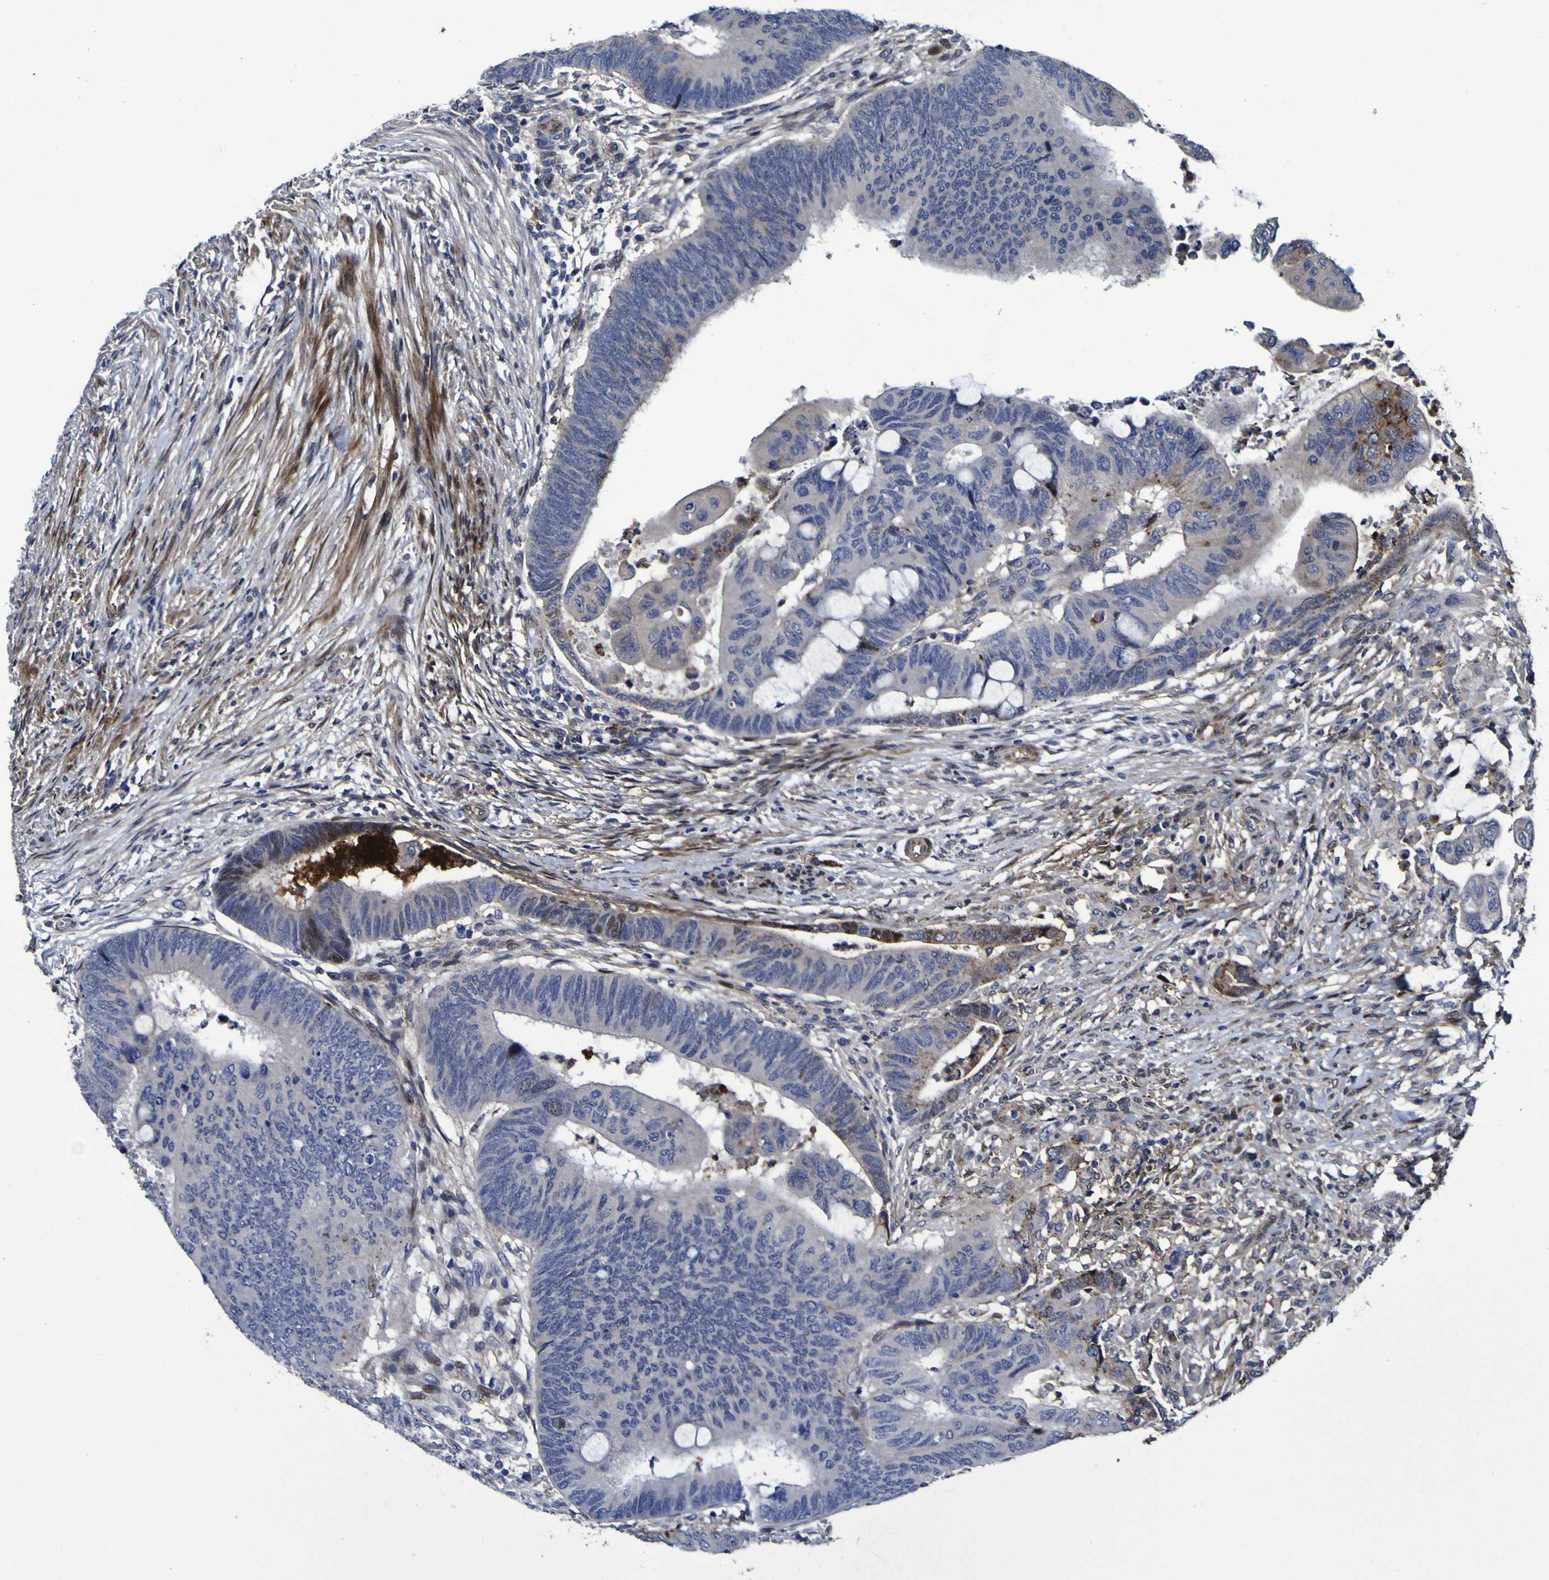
{"staining": {"intensity": "moderate", "quantity": "<25%", "location": "cytoplasmic/membranous"}, "tissue": "colorectal cancer", "cell_type": "Tumor cells", "image_type": "cancer", "snomed": [{"axis": "morphology", "description": "Normal tissue, NOS"}, {"axis": "morphology", "description": "Adenocarcinoma, NOS"}, {"axis": "topography", "description": "Rectum"}, {"axis": "topography", "description": "Peripheral nerve tissue"}], "caption": "This is a micrograph of immunohistochemistry staining of colorectal cancer, which shows moderate positivity in the cytoplasmic/membranous of tumor cells.", "gene": "MGLL", "patient": {"sex": "male", "age": 92}}